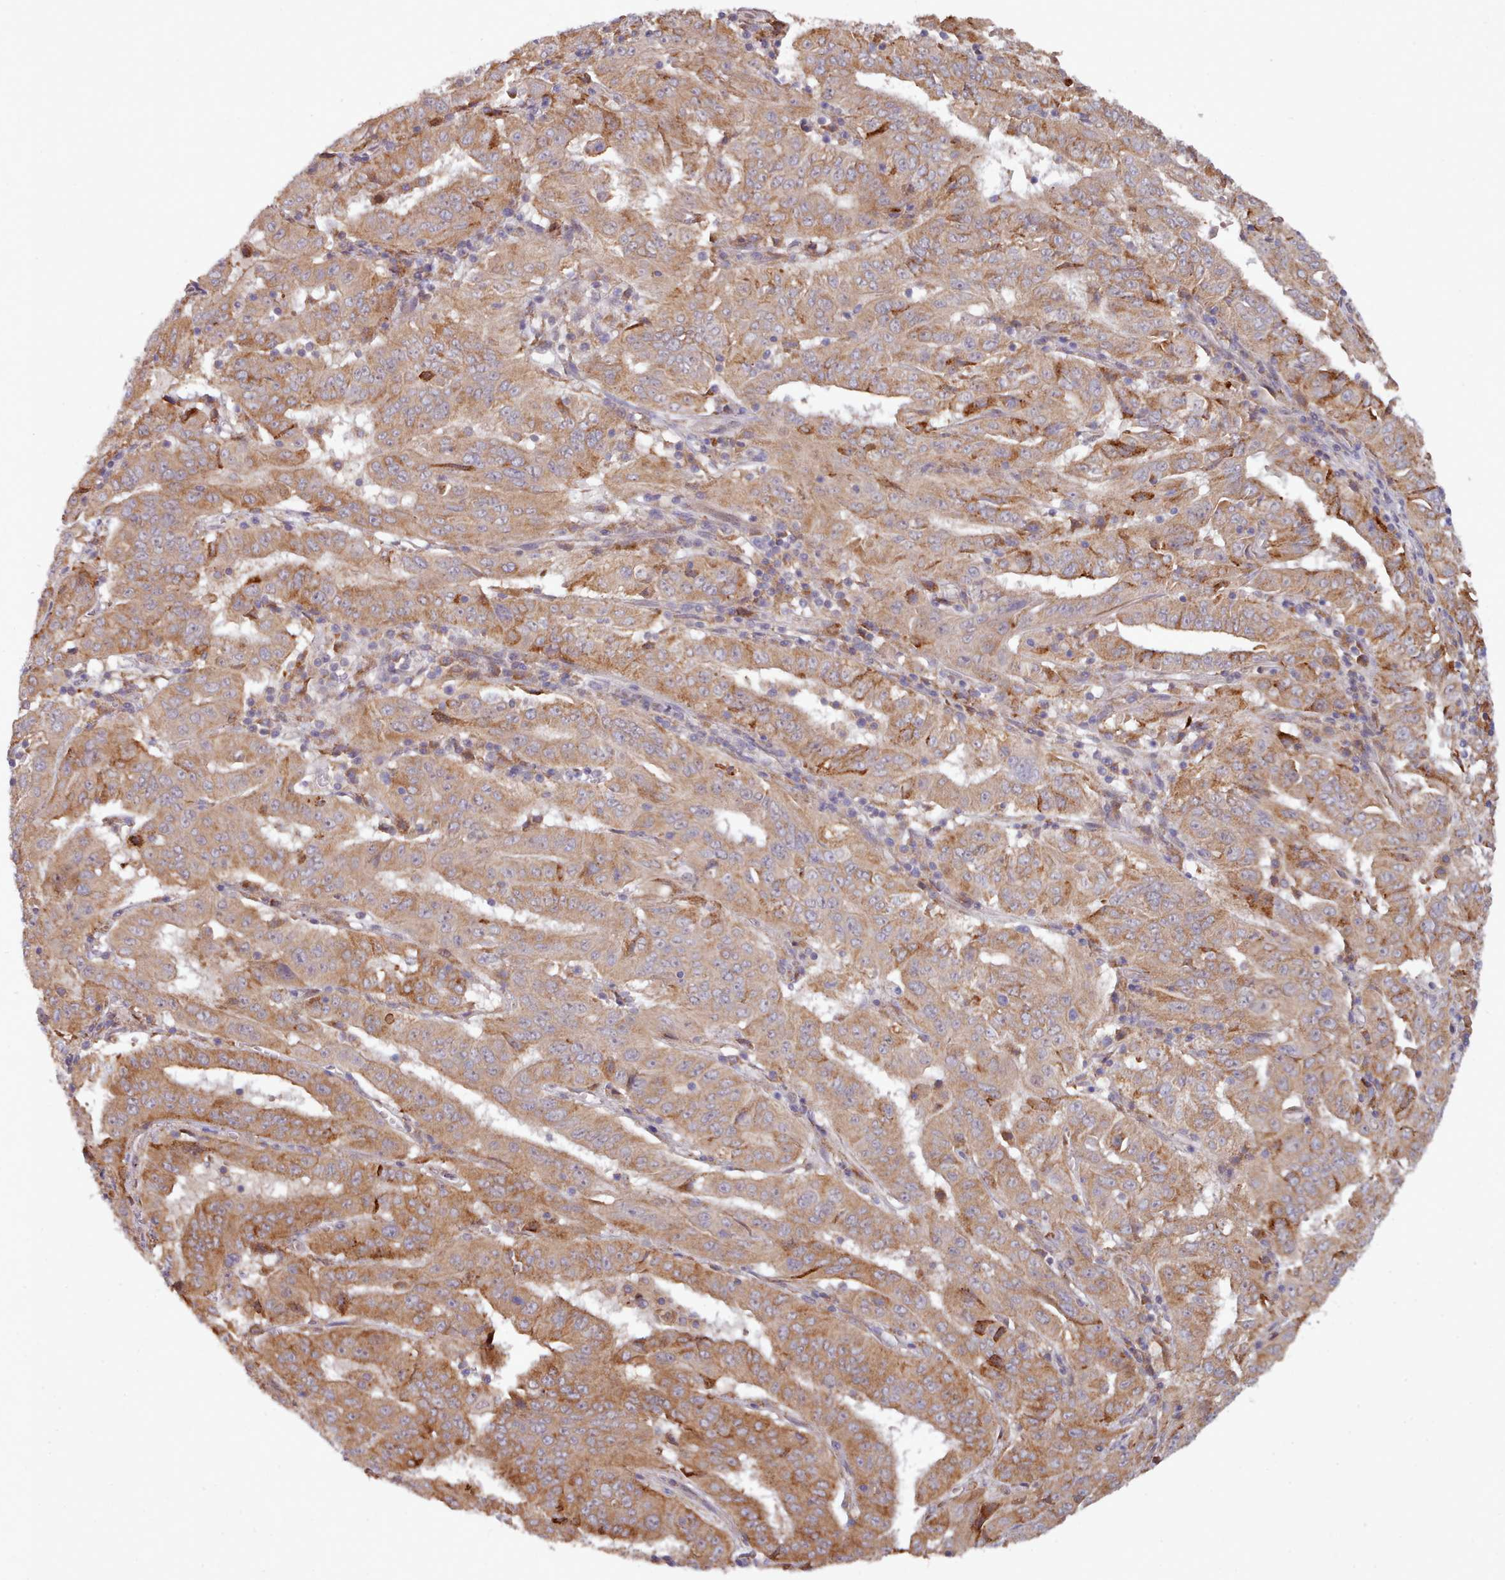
{"staining": {"intensity": "moderate", "quantity": ">75%", "location": "cytoplasmic/membranous"}, "tissue": "pancreatic cancer", "cell_type": "Tumor cells", "image_type": "cancer", "snomed": [{"axis": "morphology", "description": "Adenocarcinoma, NOS"}, {"axis": "topography", "description": "Pancreas"}], "caption": "A medium amount of moderate cytoplasmic/membranous expression is seen in approximately >75% of tumor cells in pancreatic adenocarcinoma tissue.", "gene": "TRIM26", "patient": {"sex": "male", "age": 63}}